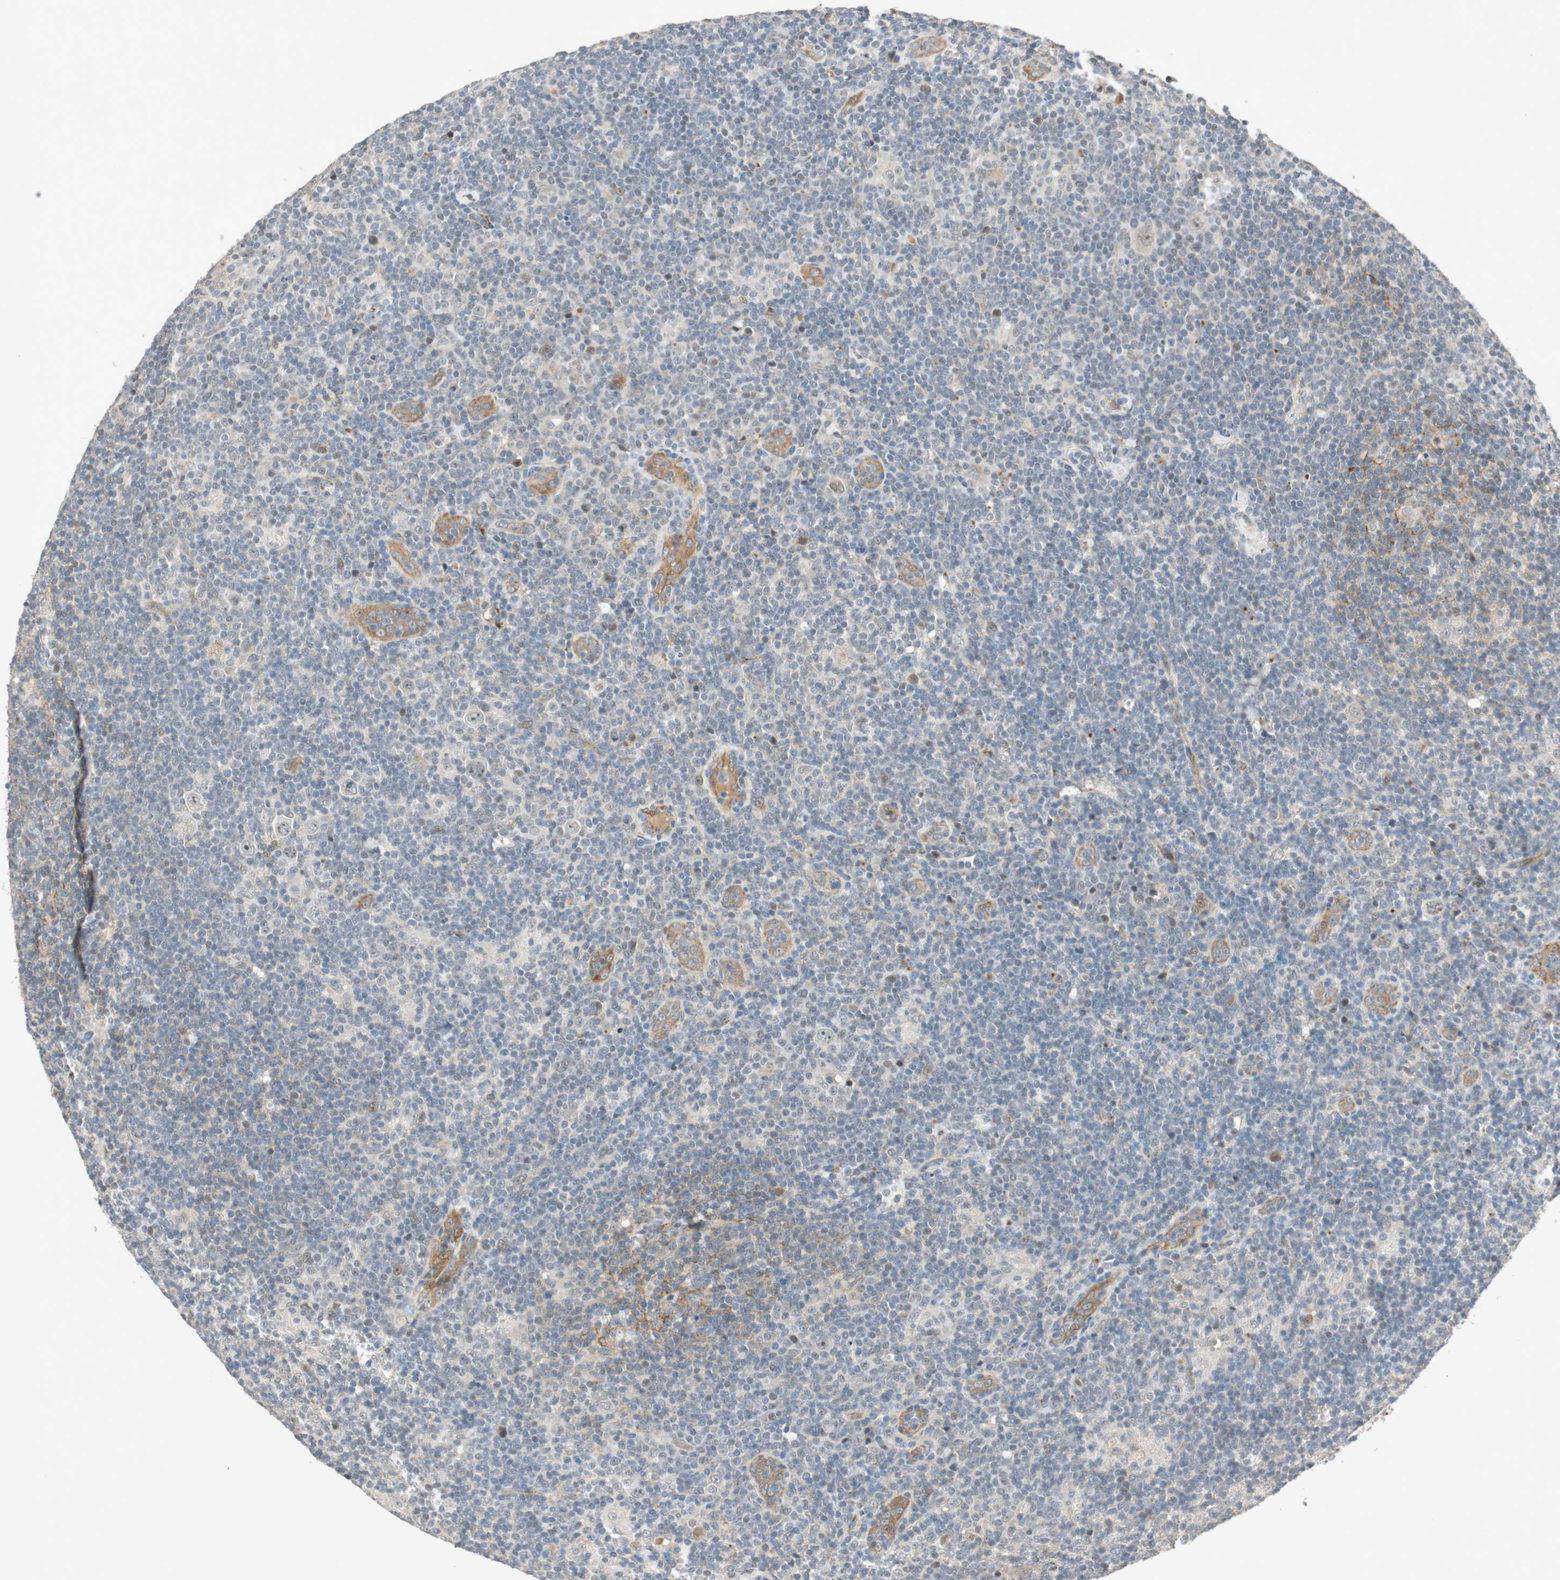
{"staining": {"intensity": "negative", "quantity": "none", "location": "none"}, "tissue": "lymphoma", "cell_type": "Tumor cells", "image_type": "cancer", "snomed": [{"axis": "morphology", "description": "Hodgkin's disease, NOS"}, {"axis": "topography", "description": "Lymph node"}], "caption": "This is an IHC micrograph of lymphoma. There is no staining in tumor cells.", "gene": "EPHA6", "patient": {"sex": "female", "age": 57}}